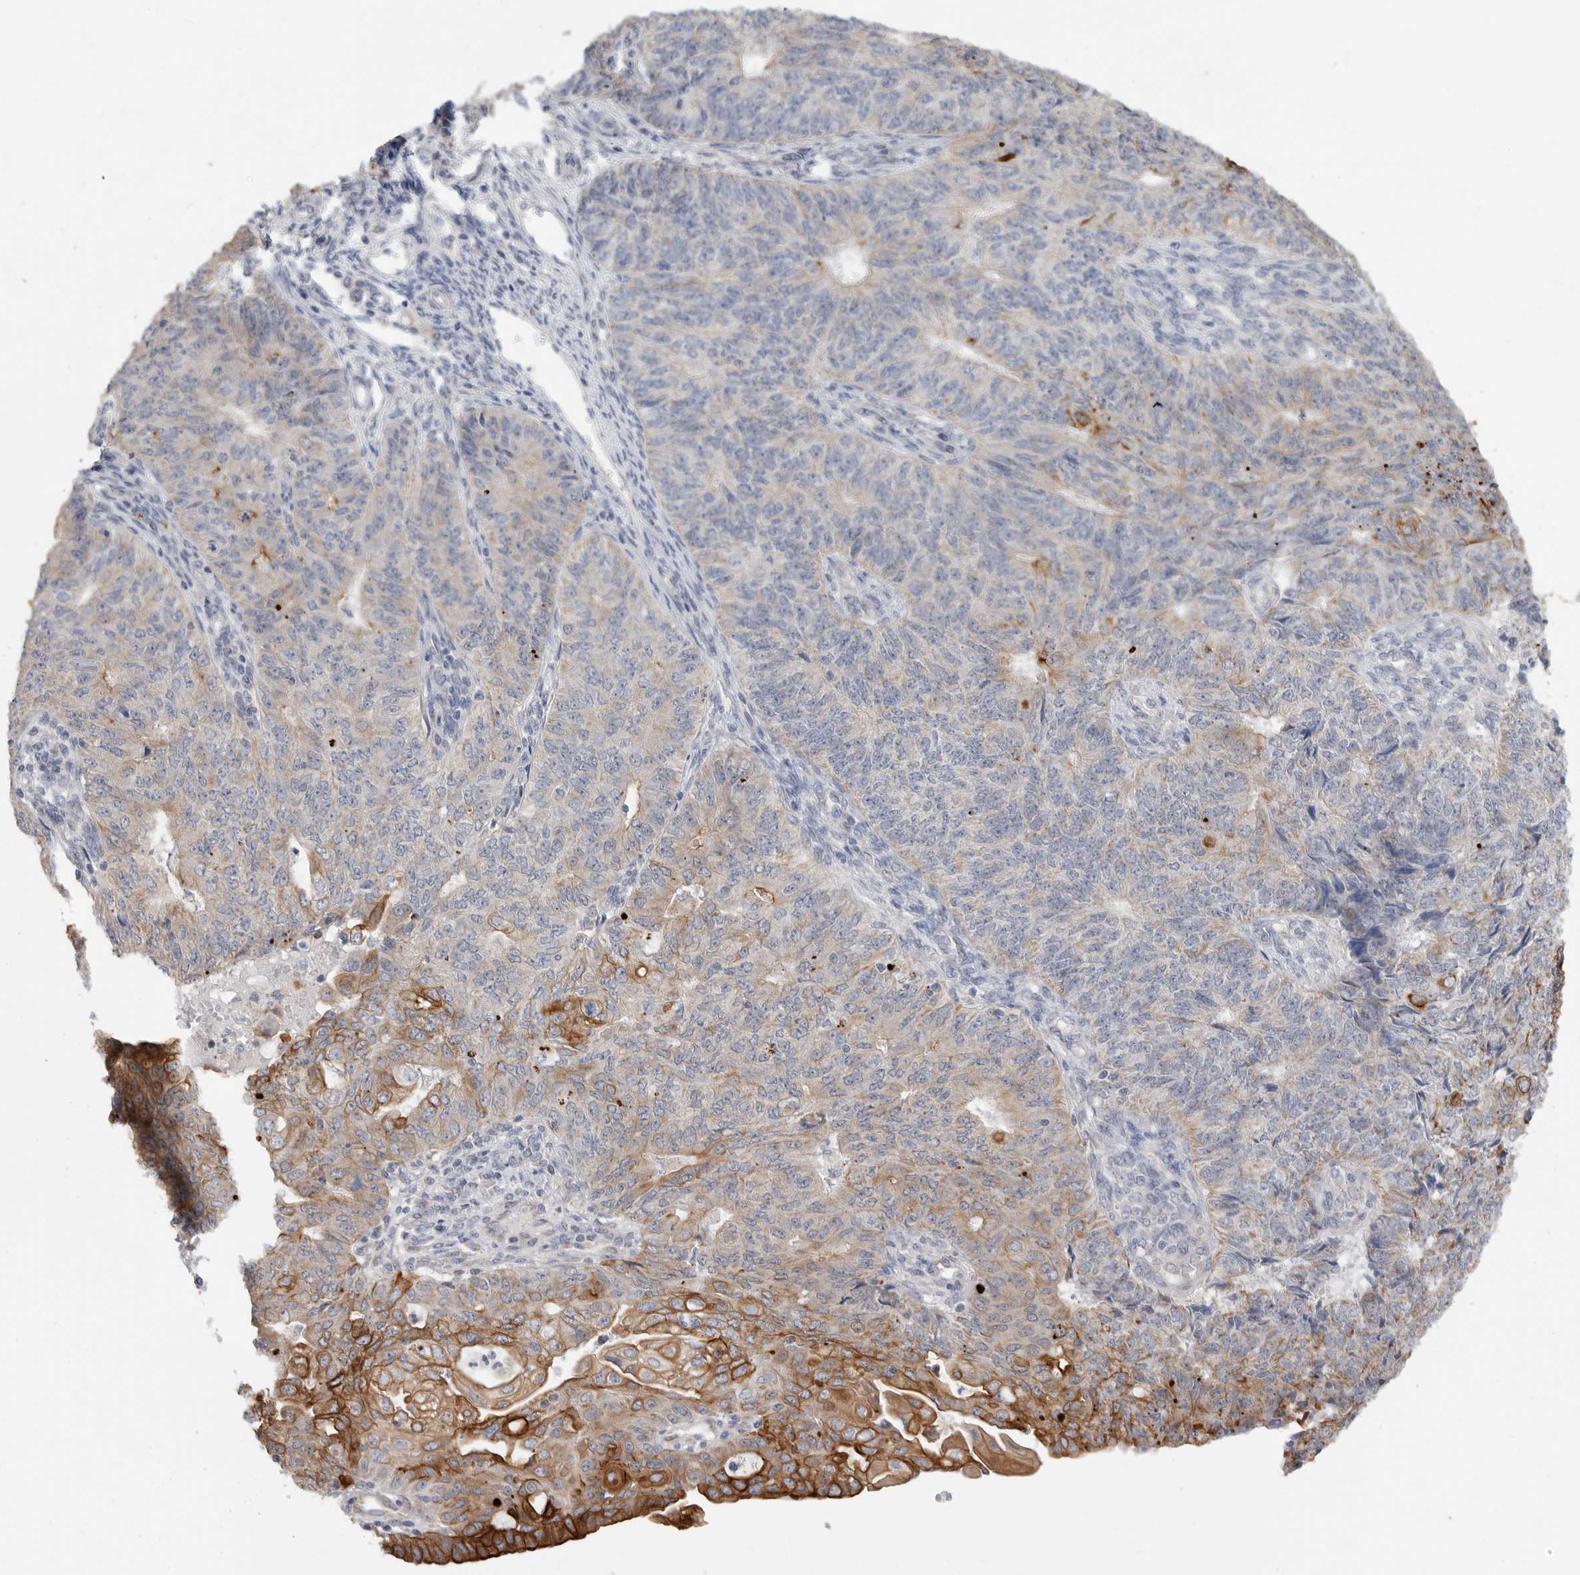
{"staining": {"intensity": "strong", "quantity": "<25%", "location": "cytoplasmic/membranous"}, "tissue": "endometrial cancer", "cell_type": "Tumor cells", "image_type": "cancer", "snomed": [{"axis": "morphology", "description": "Adenocarcinoma, NOS"}, {"axis": "topography", "description": "Endometrium"}], "caption": "Endometrial cancer (adenocarcinoma) stained with DAB (3,3'-diaminobenzidine) immunohistochemistry (IHC) exhibits medium levels of strong cytoplasmic/membranous staining in about <25% of tumor cells.", "gene": "MTFR1L", "patient": {"sex": "female", "age": 32}}